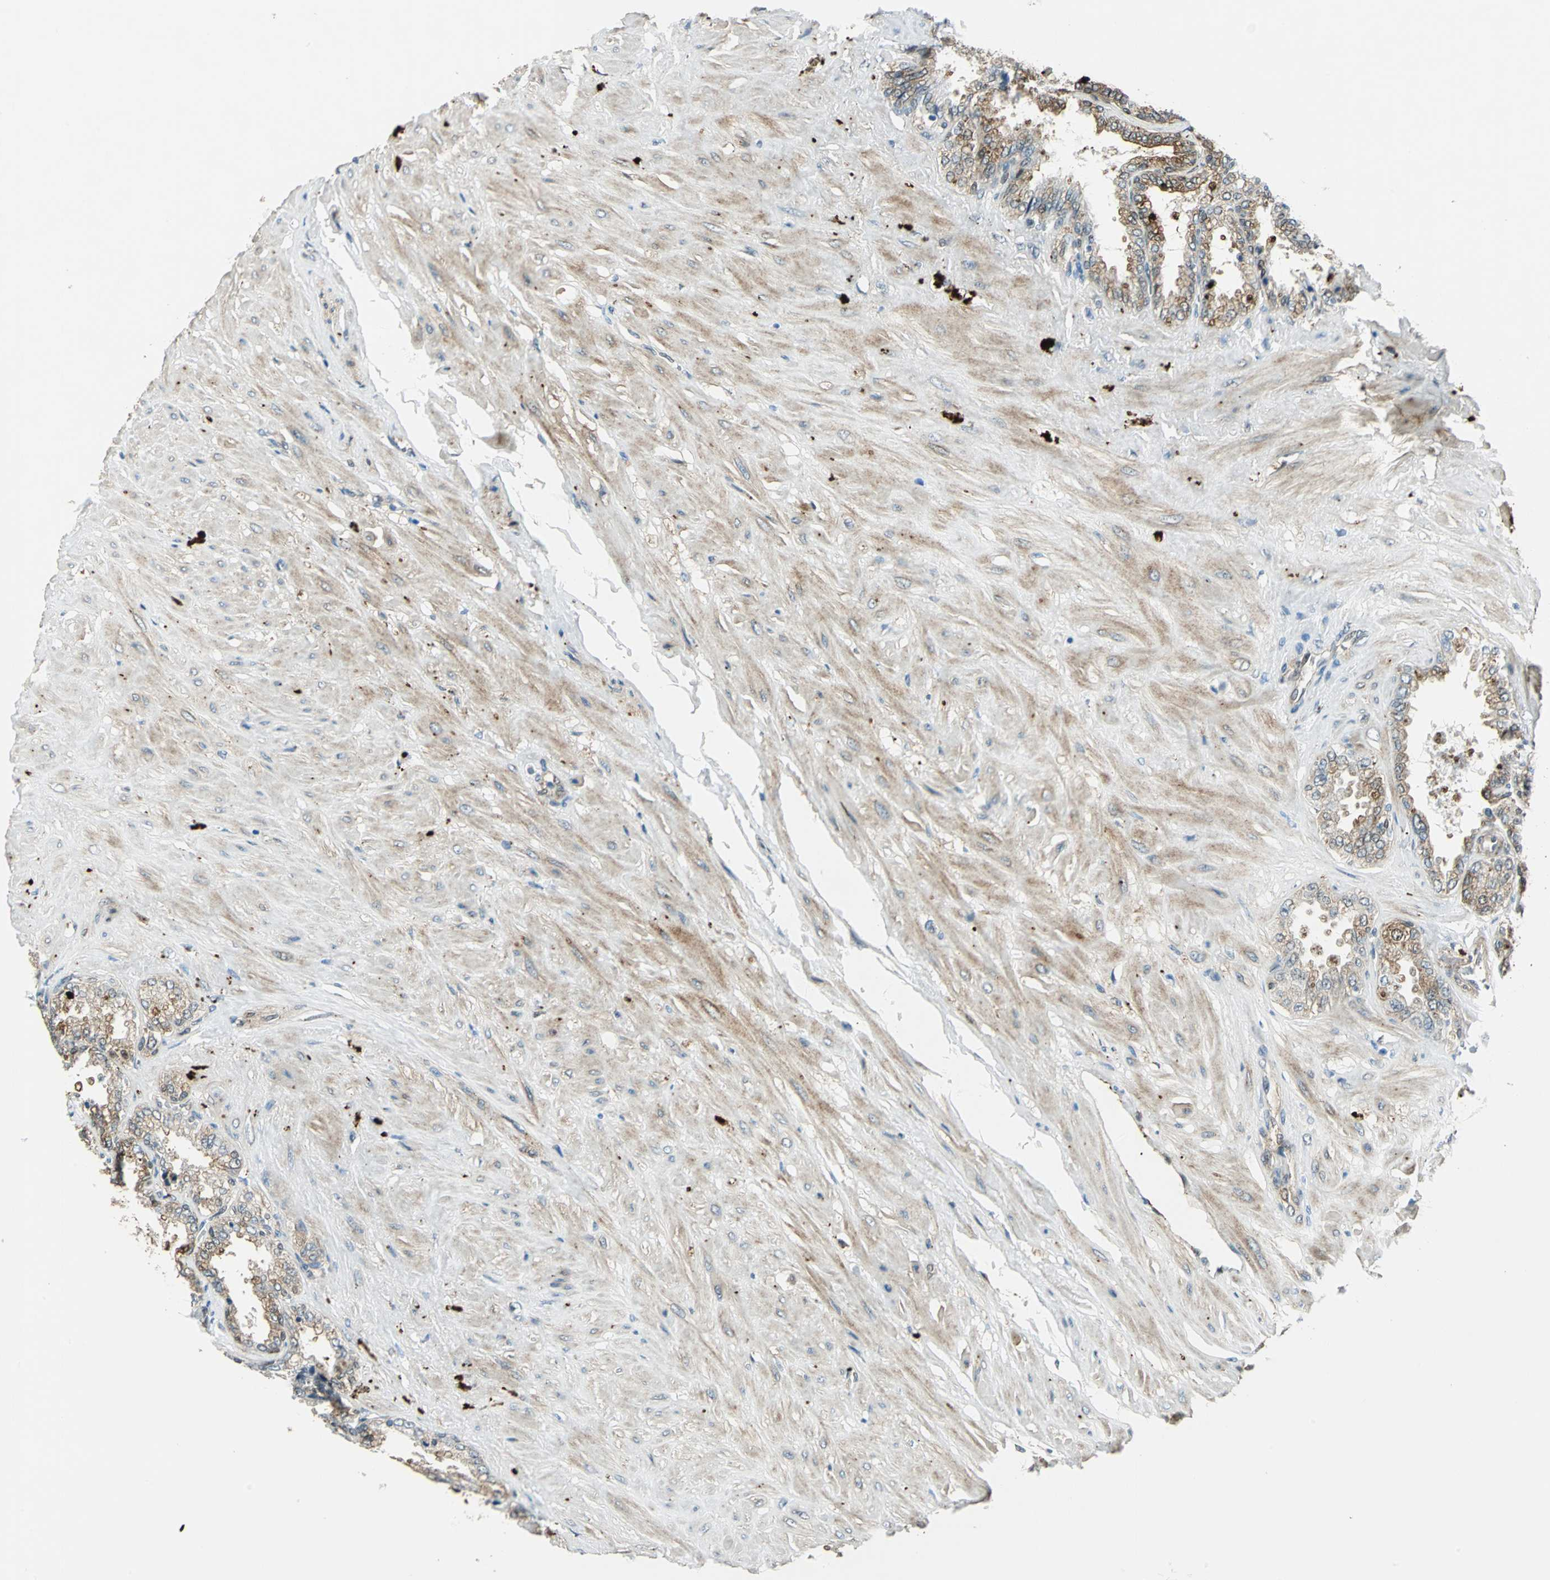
{"staining": {"intensity": "moderate", "quantity": "<25%", "location": "cytoplasmic/membranous"}, "tissue": "seminal vesicle", "cell_type": "Glandular cells", "image_type": "normal", "snomed": [{"axis": "morphology", "description": "Normal tissue, NOS"}, {"axis": "topography", "description": "Seminal veicle"}], "caption": "Immunohistochemical staining of unremarkable human seminal vesicle displays <25% levels of moderate cytoplasmic/membranous protein expression in about <25% of glandular cells.", "gene": "HSPB1", "patient": {"sex": "male", "age": 46}}